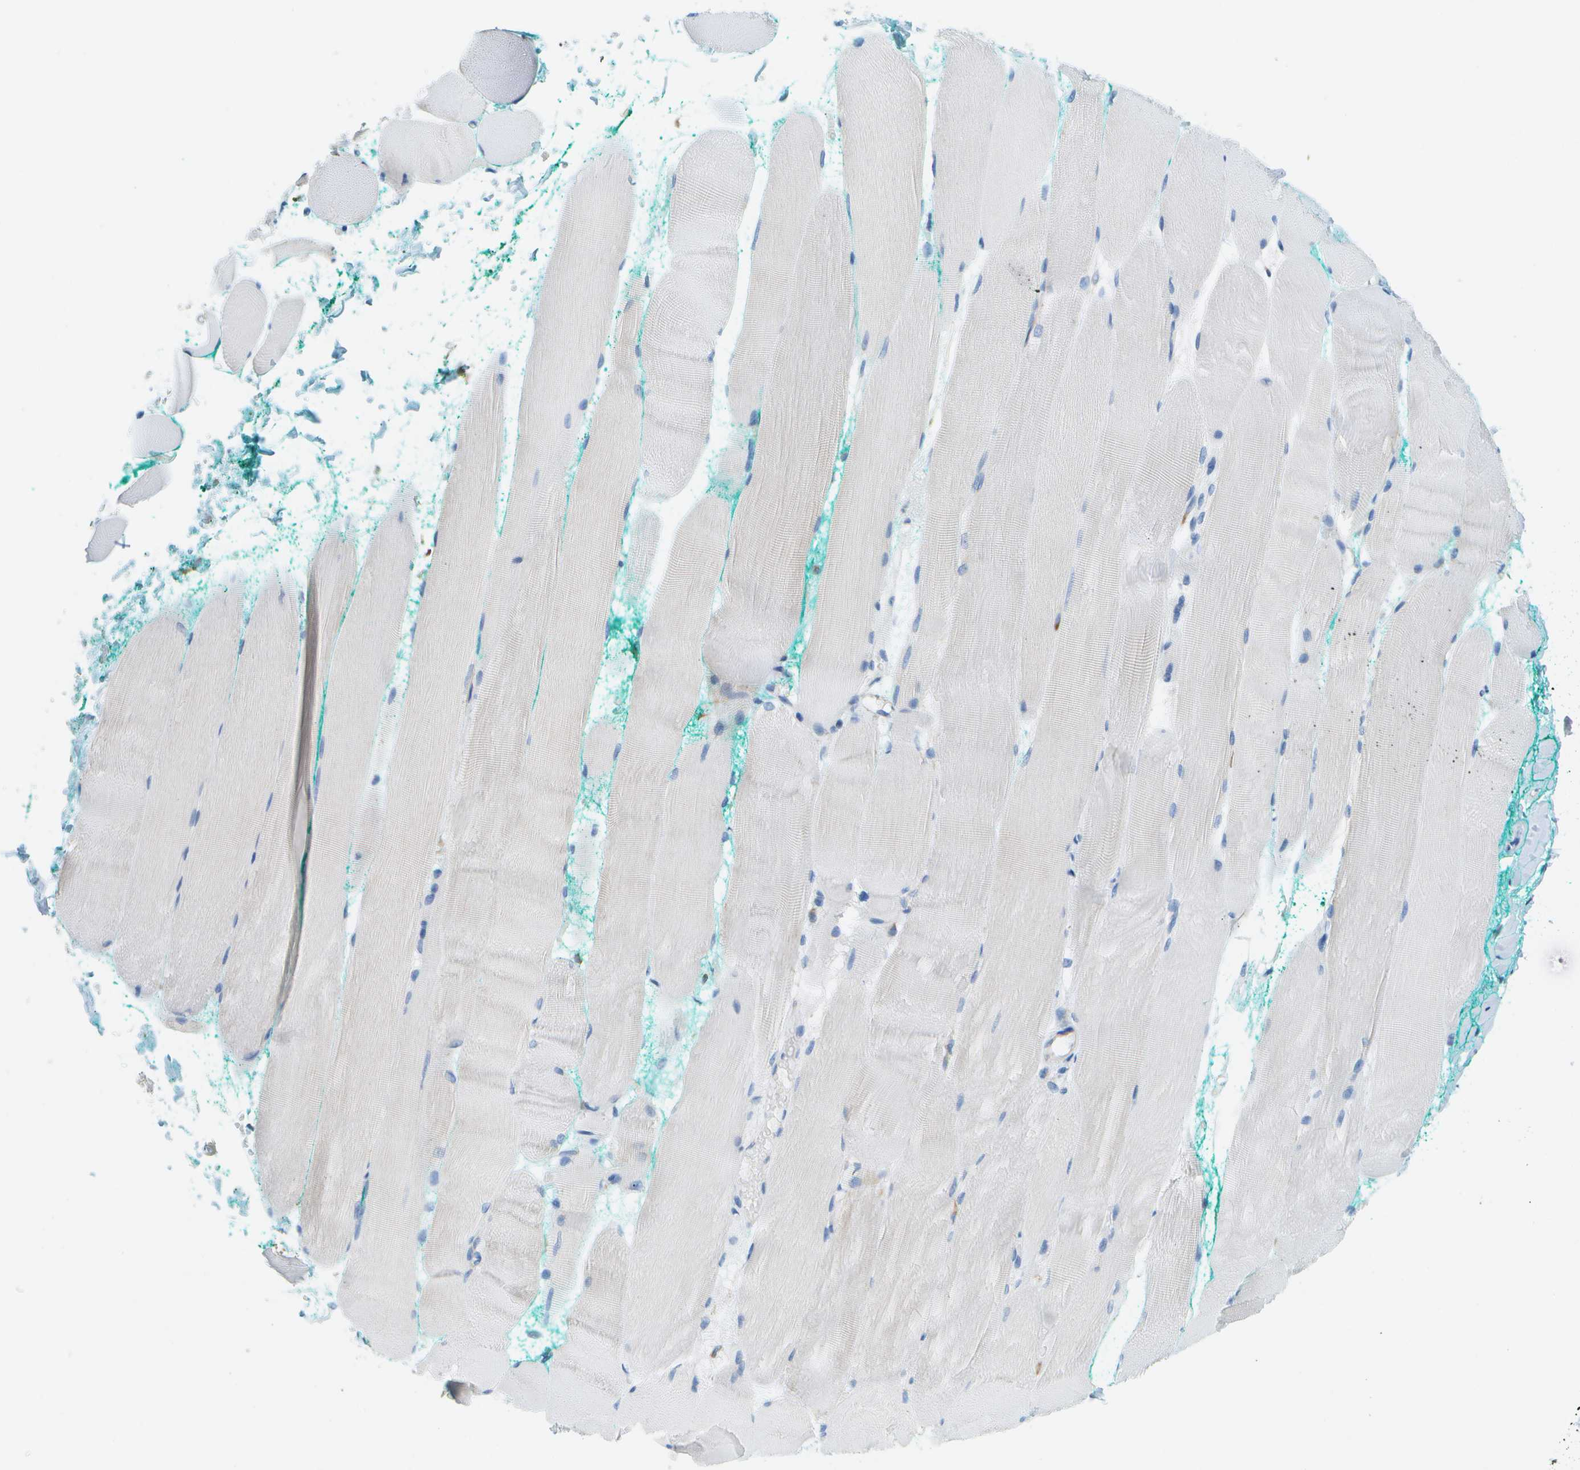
{"staining": {"intensity": "weak", "quantity": "<25%", "location": "cytoplasmic/membranous"}, "tissue": "skeletal muscle", "cell_type": "Myocytes", "image_type": "normal", "snomed": [{"axis": "morphology", "description": "Normal tissue, NOS"}, {"axis": "morphology", "description": "Squamous cell carcinoma, NOS"}, {"axis": "topography", "description": "Skeletal muscle"}], "caption": "Immunohistochemistry (IHC) image of normal human skeletal muscle stained for a protein (brown), which reveals no staining in myocytes.", "gene": "PTGIS", "patient": {"sex": "male", "age": 51}}